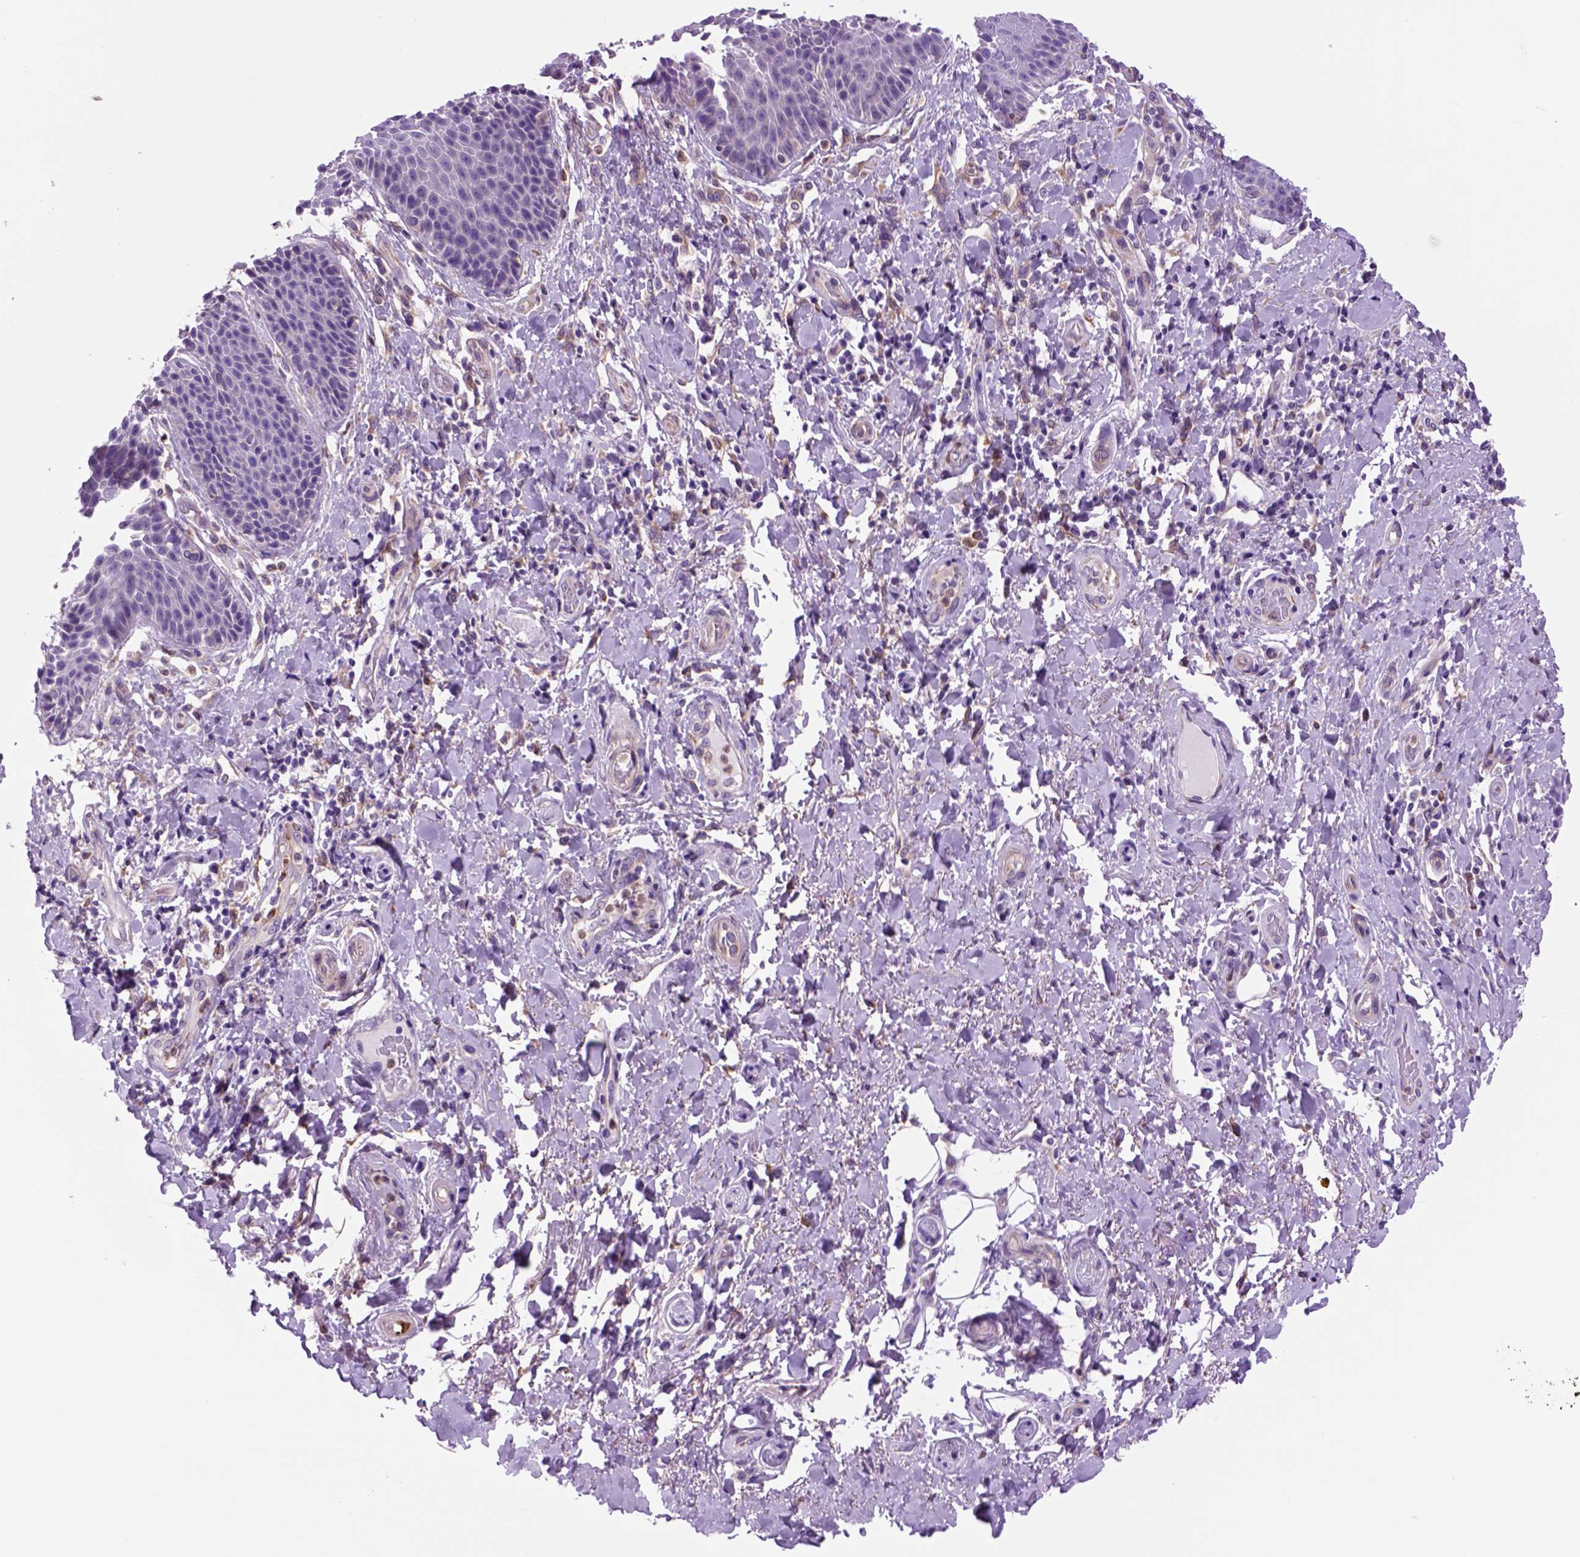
{"staining": {"intensity": "negative", "quantity": "none", "location": "none"}, "tissue": "skin", "cell_type": "Epidermal cells", "image_type": "normal", "snomed": [{"axis": "morphology", "description": "Normal tissue, NOS"}, {"axis": "topography", "description": "Anal"}, {"axis": "topography", "description": "Peripheral nerve tissue"}], "caption": "Immunohistochemistry histopathology image of benign skin: human skin stained with DAB (3,3'-diaminobenzidine) displays no significant protein staining in epidermal cells.", "gene": "PIAS3", "patient": {"sex": "male", "age": 51}}